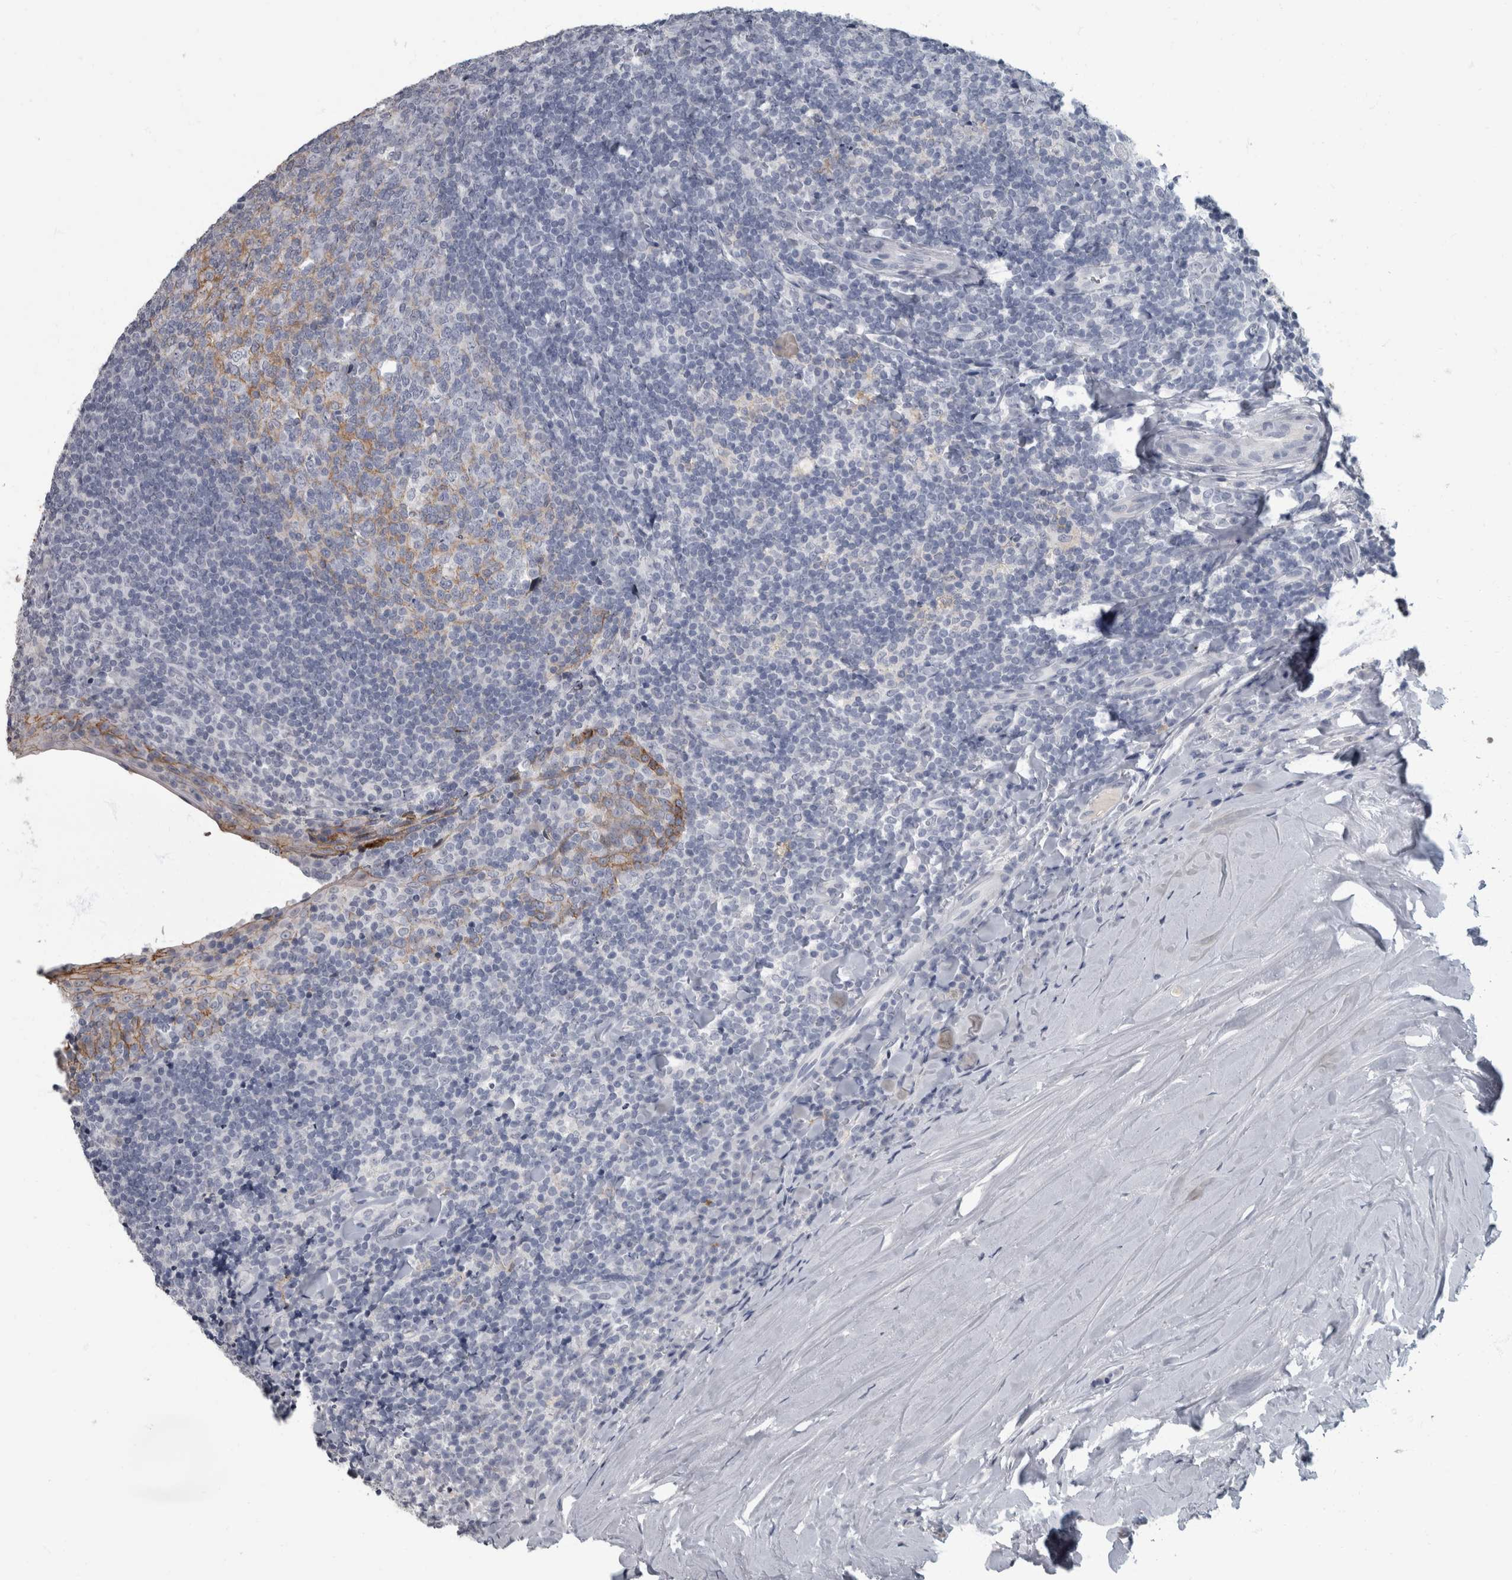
{"staining": {"intensity": "negative", "quantity": "none", "location": "none"}, "tissue": "tonsil", "cell_type": "Germinal center cells", "image_type": "normal", "snomed": [{"axis": "morphology", "description": "Normal tissue, NOS"}, {"axis": "topography", "description": "Tonsil"}], "caption": "Immunohistochemistry micrograph of normal tonsil: human tonsil stained with DAB displays no significant protein positivity in germinal center cells. The staining was performed using DAB to visualize the protein expression in brown, while the nuclei were stained in blue with hematoxylin (Magnification: 20x).", "gene": "DSG2", "patient": {"sex": "male", "age": 37}}